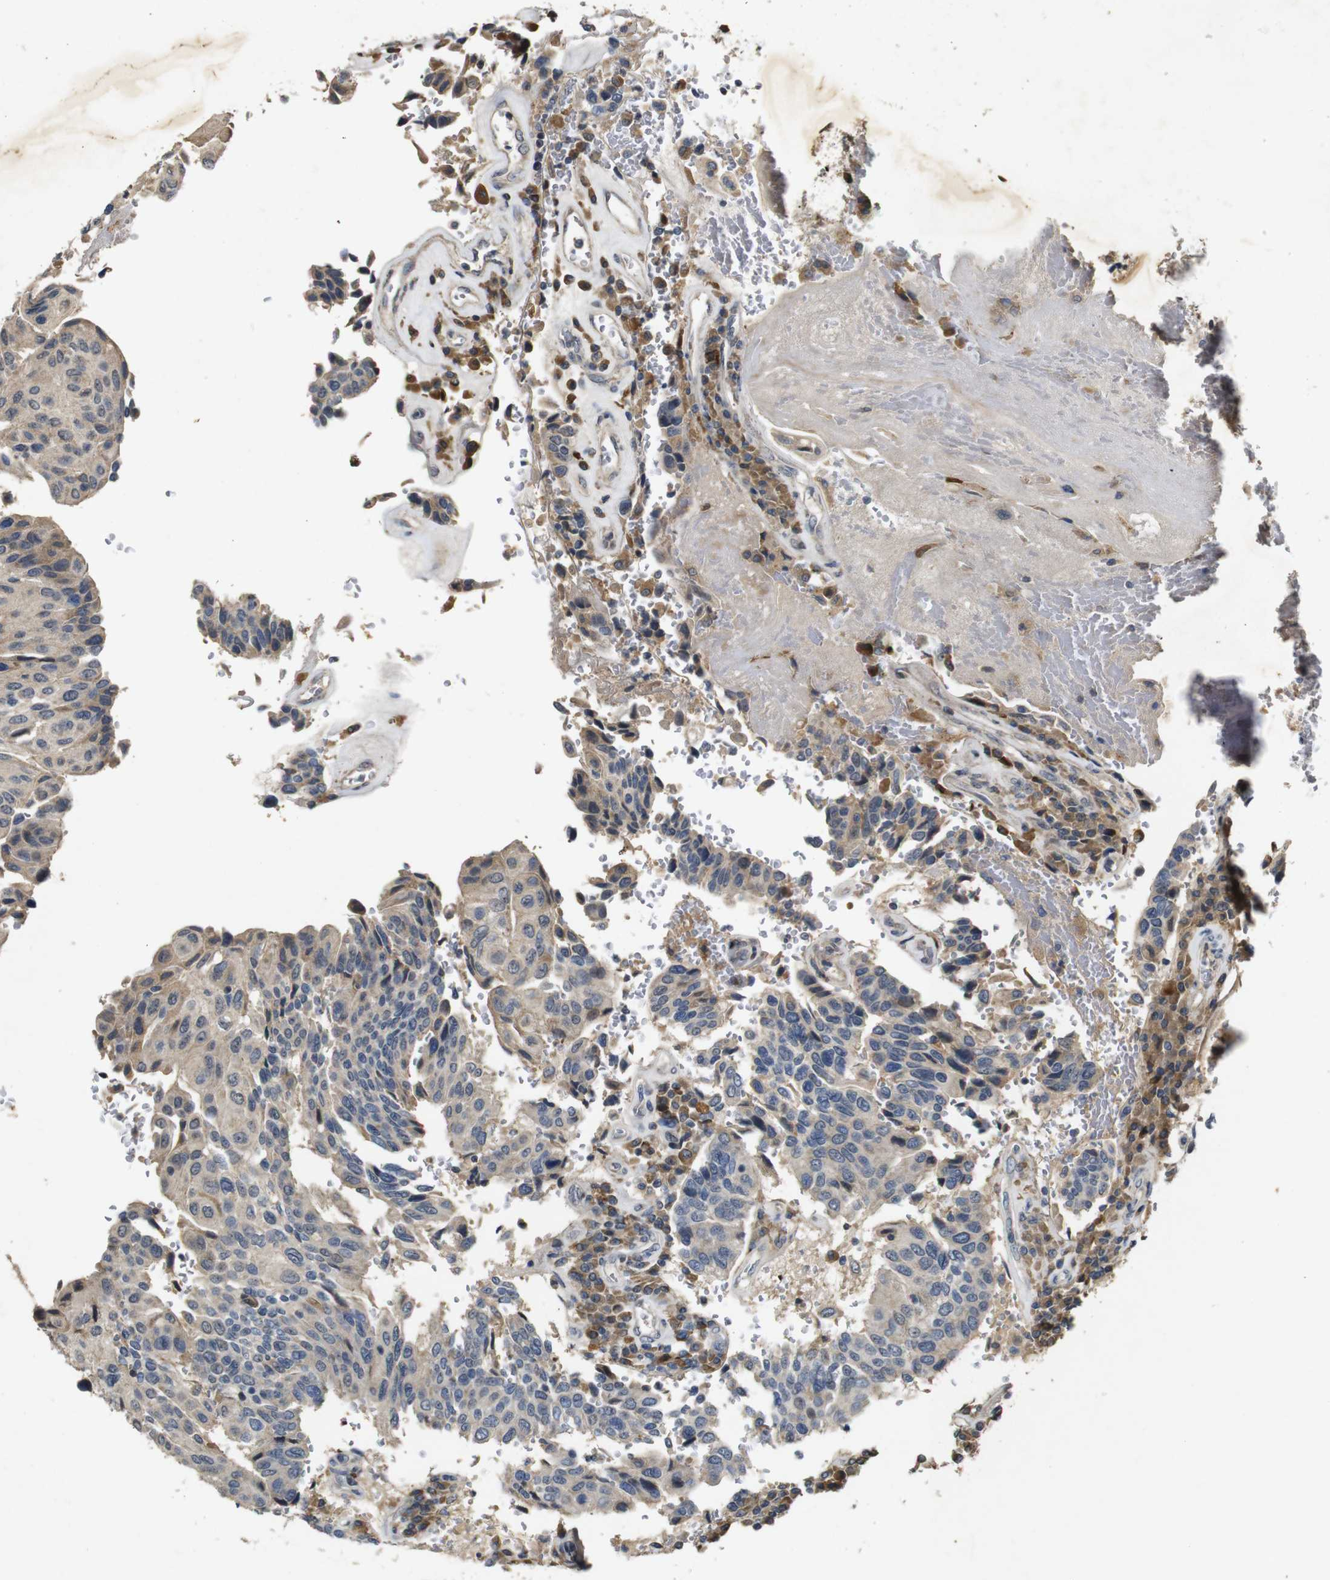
{"staining": {"intensity": "weak", "quantity": "25%-75%", "location": "cytoplasmic/membranous"}, "tissue": "urothelial cancer", "cell_type": "Tumor cells", "image_type": "cancer", "snomed": [{"axis": "morphology", "description": "Urothelial carcinoma, High grade"}, {"axis": "topography", "description": "Urinary bladder"}], "caption": "Tumor cells reveal weak cytoplasmic/membranous expression in about 25%-75% of cells in high-grade urothelial carcinoma. The protein of interest is stained brown, and the nuclei are stained in blue (DAB IHC with brightfield microscopy, high magnification).", "gene": "MAGI2", "patient": {"sex": "male", "age": 66}}